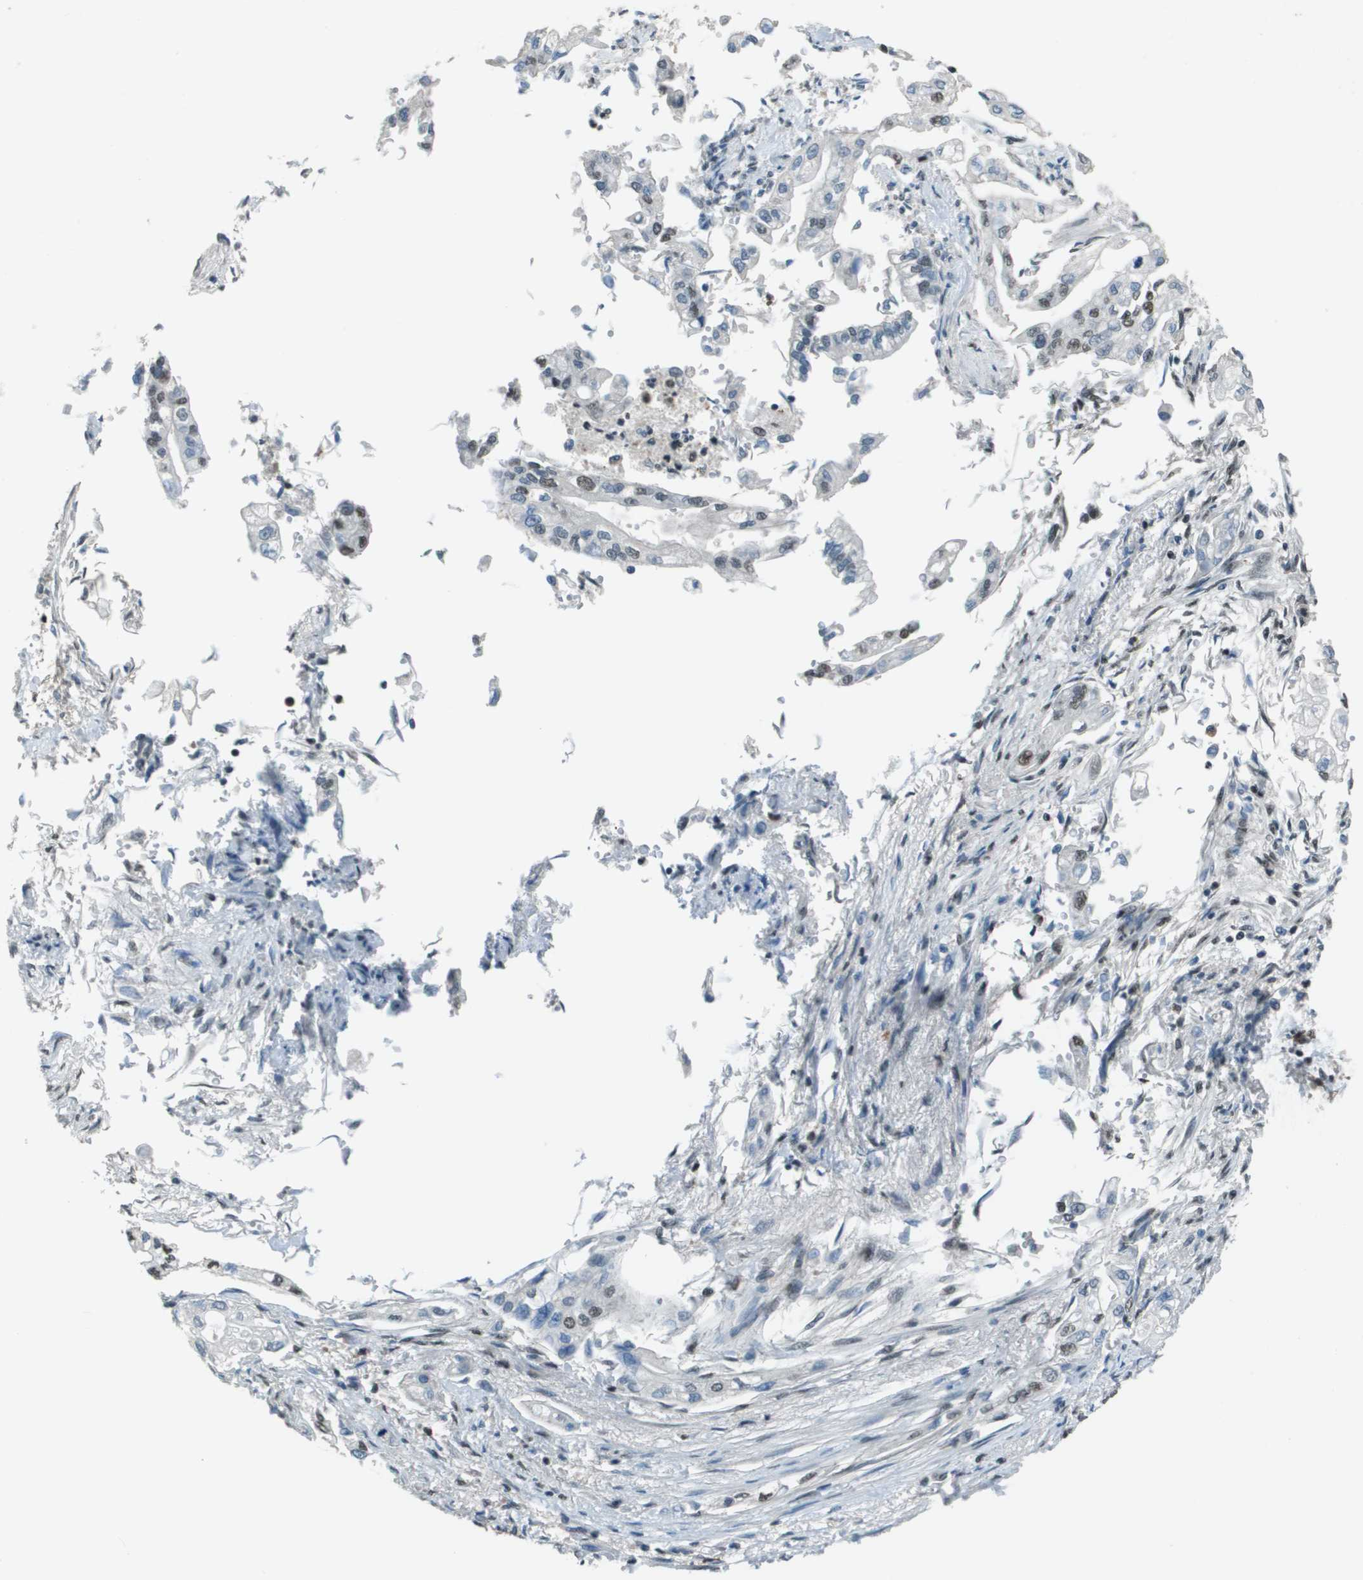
{"staining": {"intensity": "weak", "quantity": "<25%", "location": "nuclear"}, "tissue": "pancreatic cancer", "cell_type": "Tumor cells", "image_type": "cancer", "snomed": [{"axis": "morphology", "description": "Normal tissue, NOS"}, {"axis": "topography", "description": "Pancreas"}], "caption": "Tumor cells show no significant expression in pancreatic cancer.", "gene": "DEPDC1", "patient": {"sex": "male", "age": 42}}